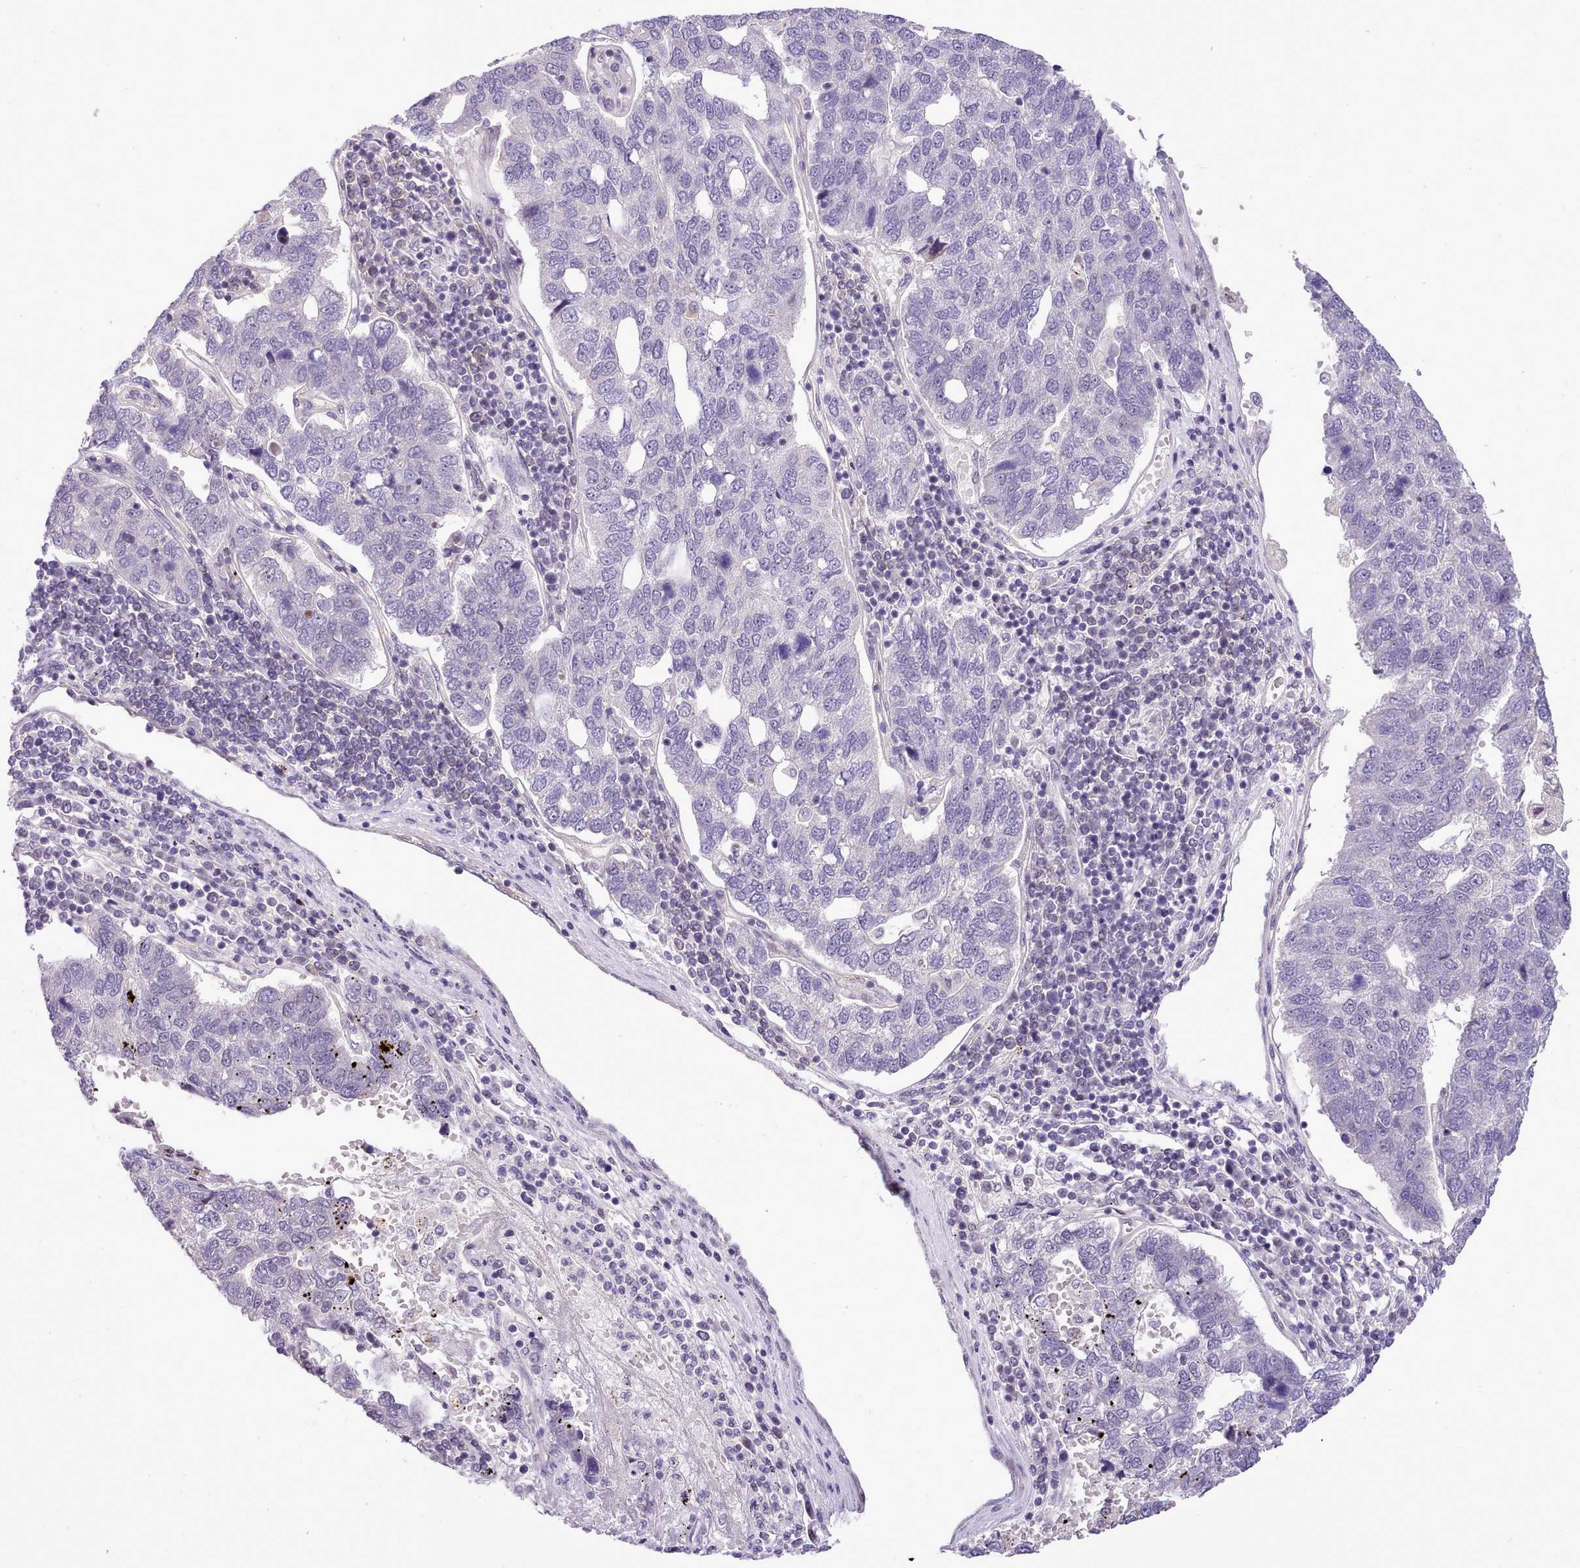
{"staining": {"intensity": "negative", "quantity": "none", "location": "none"}, "tissue": "pancreatic cancer", "cell_type": "Tumor cells", "image_type": "cancer", "snomed": [{"axis": "morphology", "description": "Adenocarcinoma, NOS"}, {"axis": "topography", "description": "Pancreas"}], "caption": "Pancreatic adenocarcinoma was stained to show a protein in brown. There is no significant staining in tumor cells. Nuclei are stained in blue.", "gene": "HOXB7", "patient": {"sex": "female", "age": 61}}